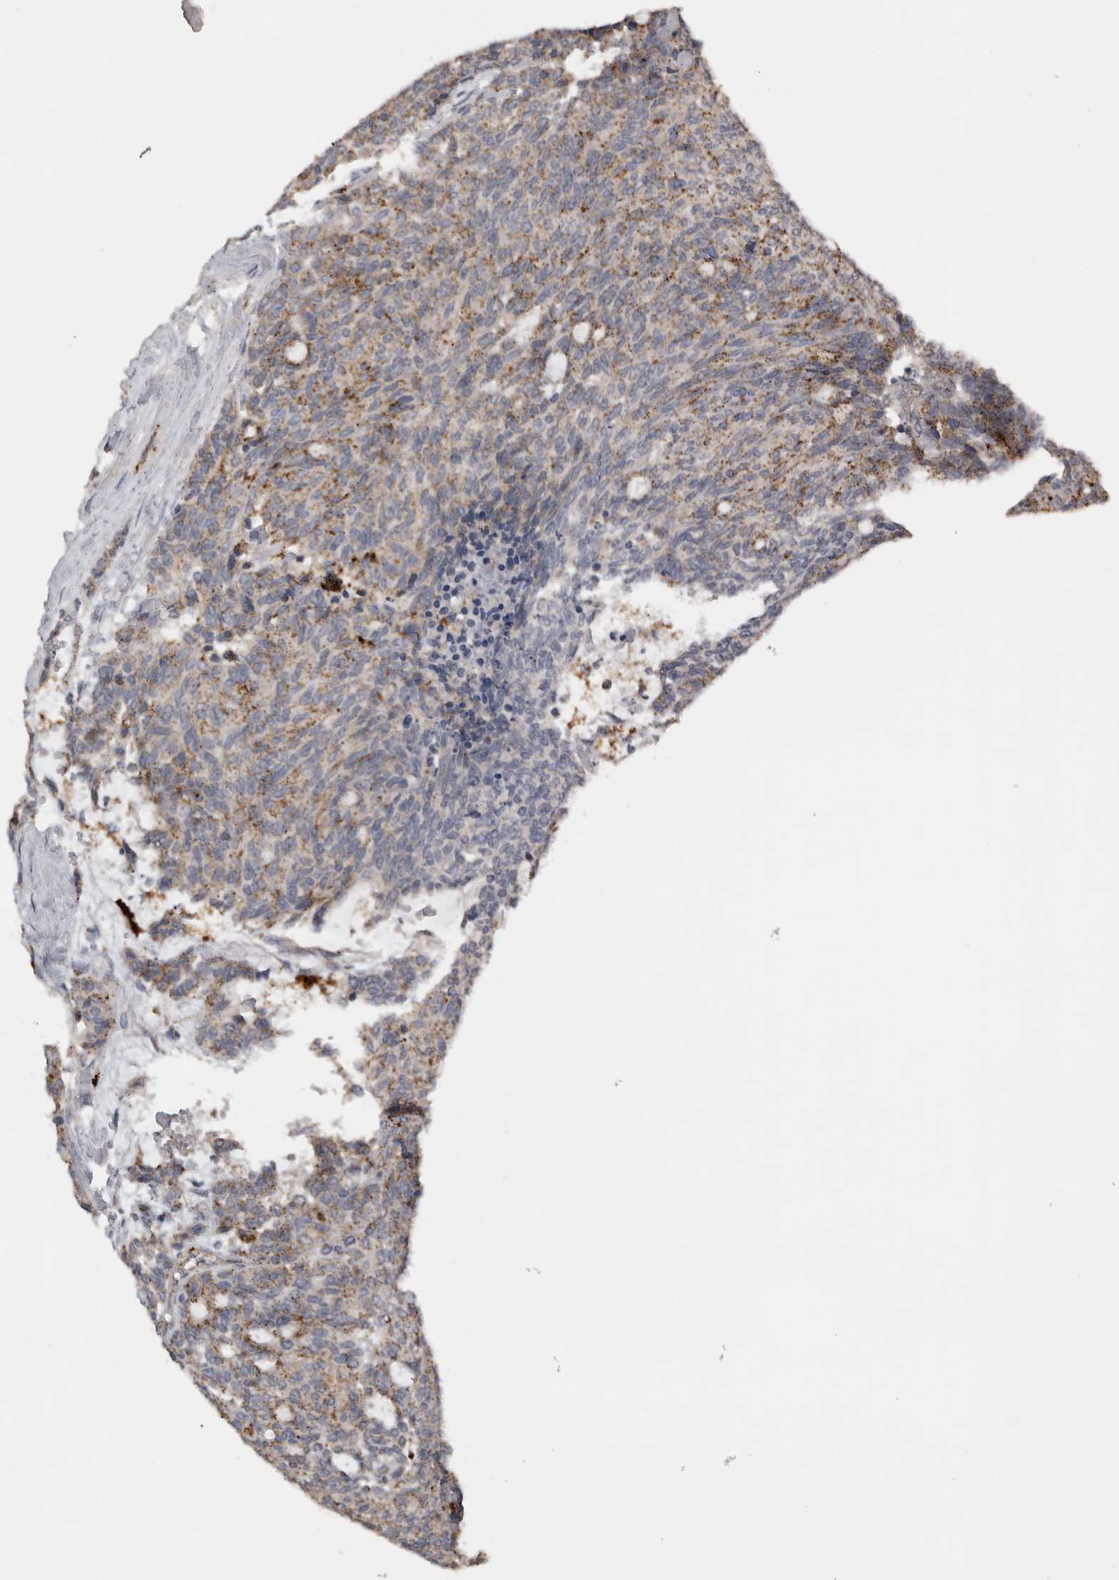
{"staining": {"intensity": "moderate", "quantity": ">75%", "location": "cytoplasmic/membranous"}, "tissue": "carcinoid", "cell_type": "Tumor cells", "image_type": "cancer", "snomed": [{"axis": "morphology", "description": "Carcinoid, malignant, NOS"}, {"axis": "topography", "description": "Pancreas"}], "caption": "A medium amount of moderate cytoplasmic/membranous staining is seen in about >75% of tumor cells in carcinoid tissue.", "gene": "CTSZ", "patient": {"sex": "female", "age": 54}}